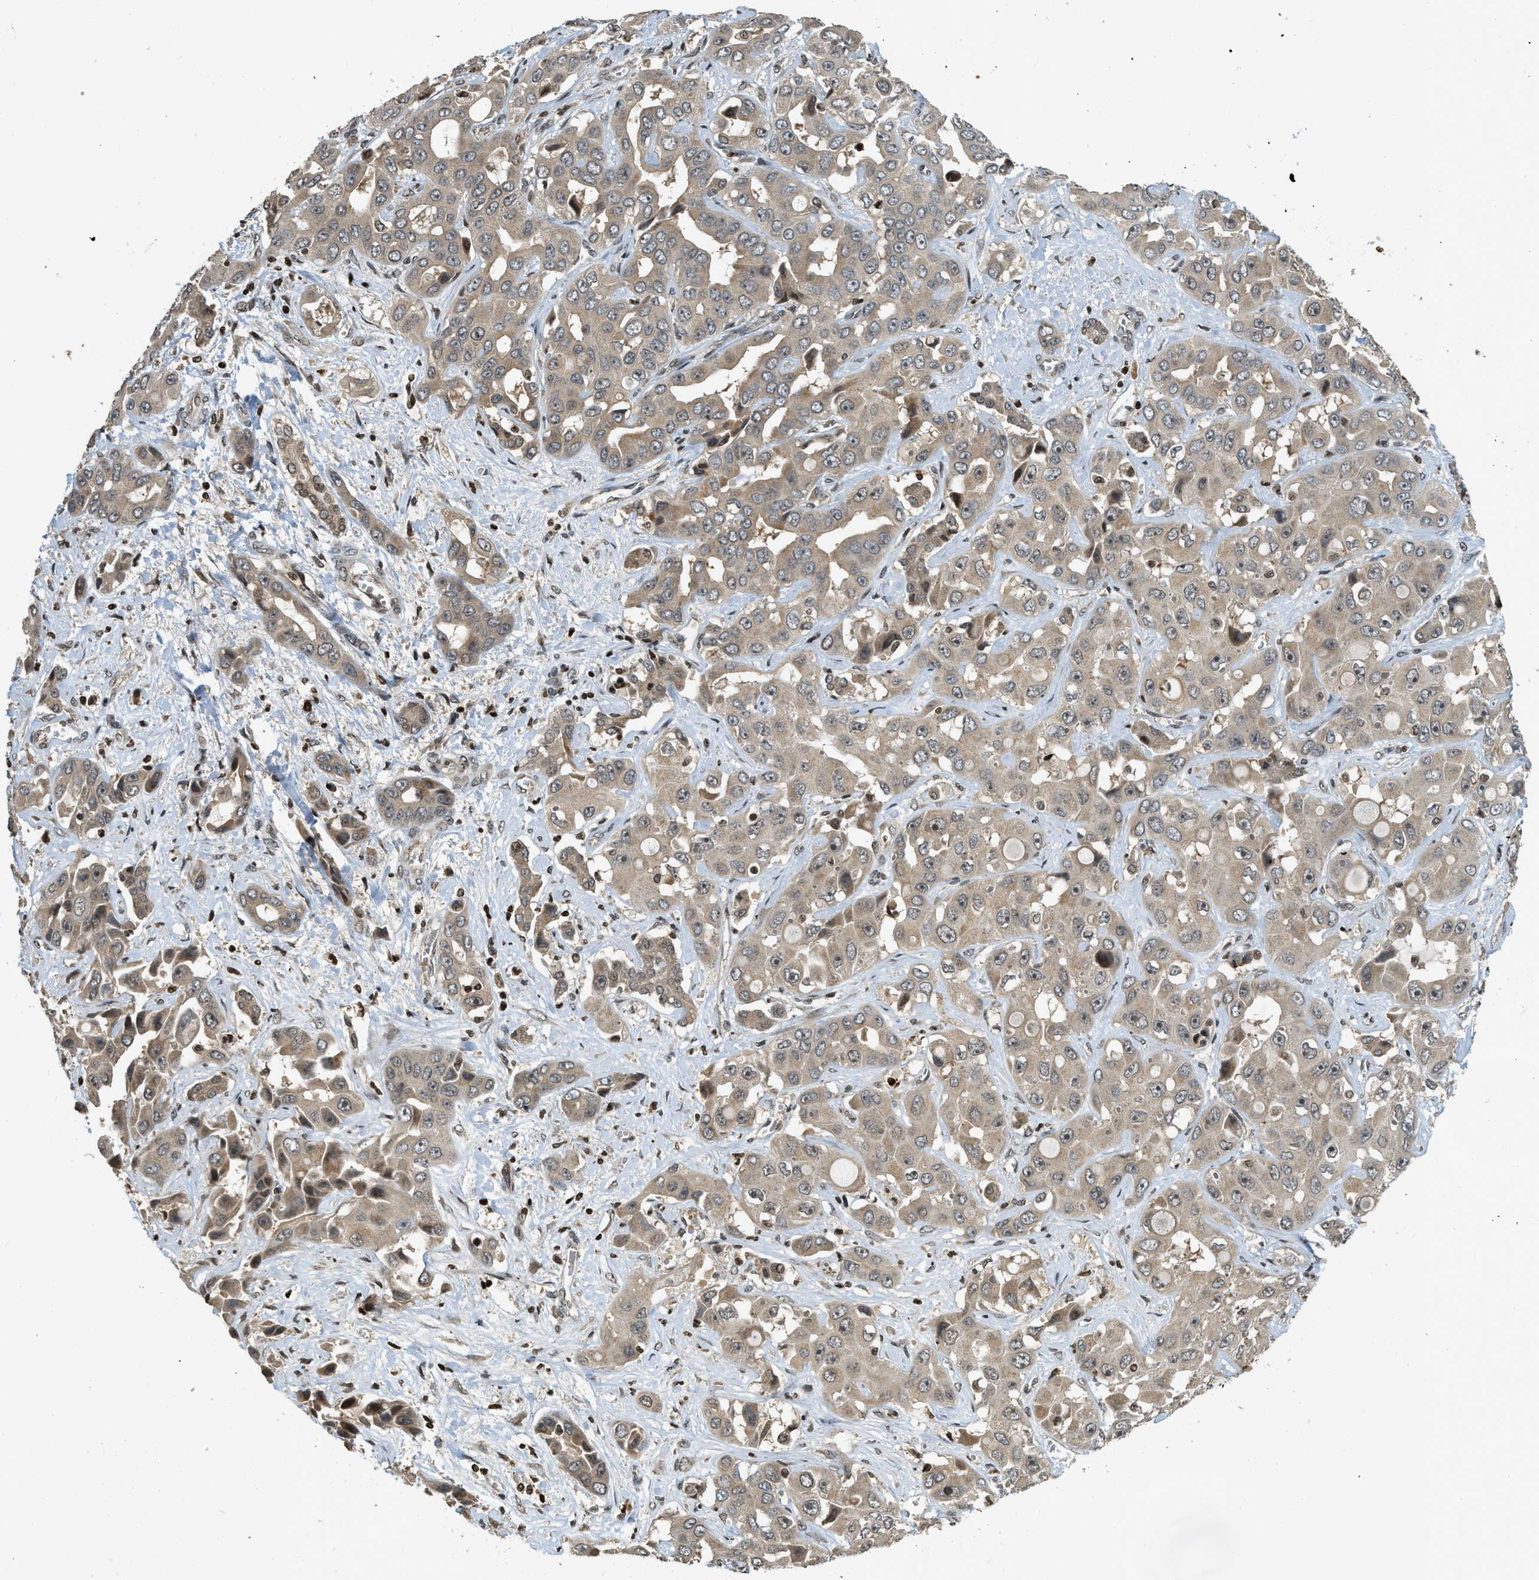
{"staining": {"intensity": "weak", "quantity": ">75%", "location": "cytoplasmic/membranous"}, "tissue": "liver cancer", "cell_type": "Tumor cells", "image_type": "cancer", "snomed": [{"axis": "morphology", "description": "Cholangiocarcinoma"}, {"axis": "topography", "description": "Liver"}], "caption": "An image of liver cancer (cholangiocarcinoma) stained for a protein reveals weak cytoplasmic/membranous brown staining in tumor cells. The staining was performed using DAB (3,3'-diaminobenzidine), with brown indicating positive protein expression. Nuclei are stained blue with hematoxylin.", "gene": "SIAH1", "patient": {"sex": "female", "age": 52}}